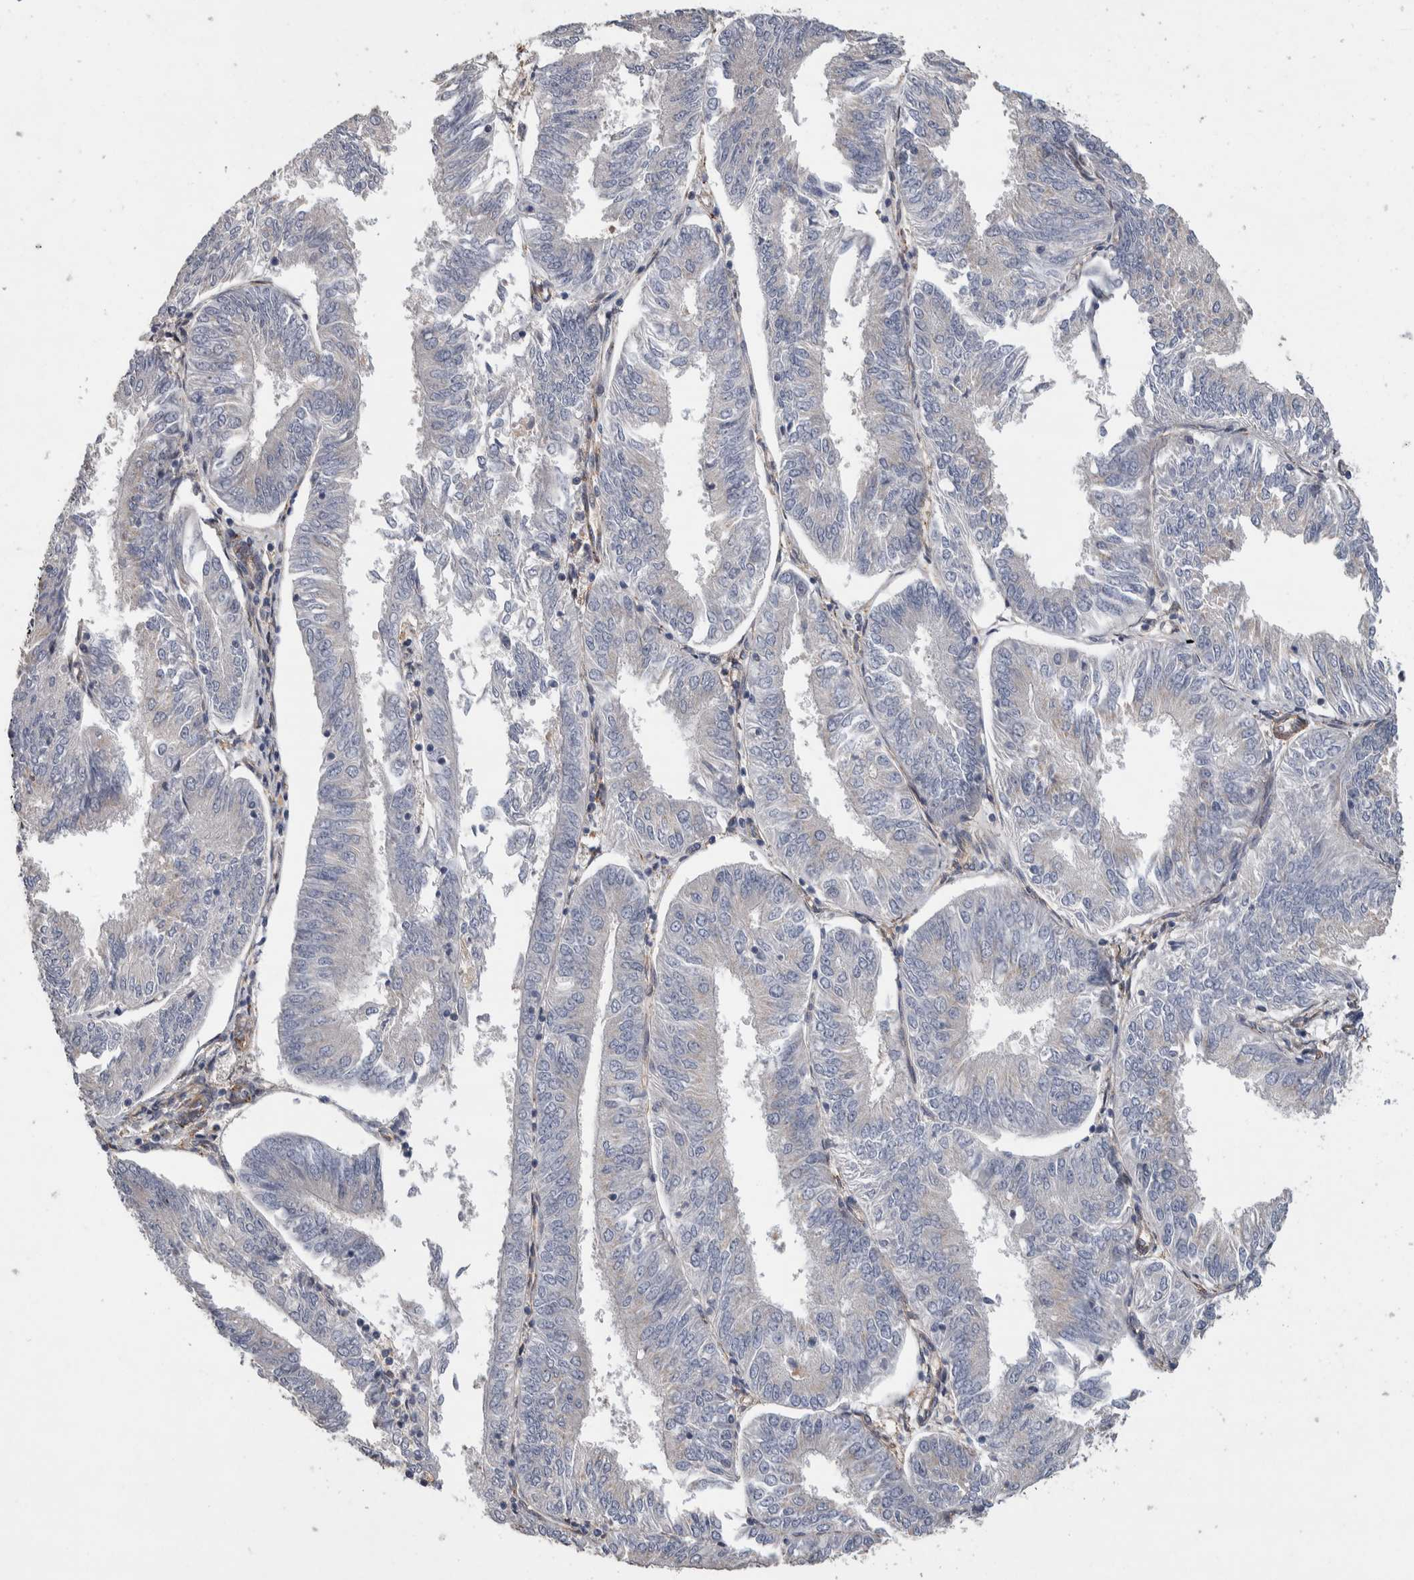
{"staining": {"intensity": "negative", "quantity": "none", "location": "none"}, "tissue": "endometrial cancer", "cell_type": "Tumor cells", "image_type": "cancer", "snomed": [{"axis": "morphology", "description": "Adenocarcinoma, NOS"}, {"axis": "topography", "description": "Endometrium"}], "caption": "An image of human endometrial cancer is negative for staining in tumor cells. (DAB immunohistochemistry visualized using brightfield microscopy, high magnification).", "gene": "GCNA", "patient": {"sex": "female", "age": 58}}